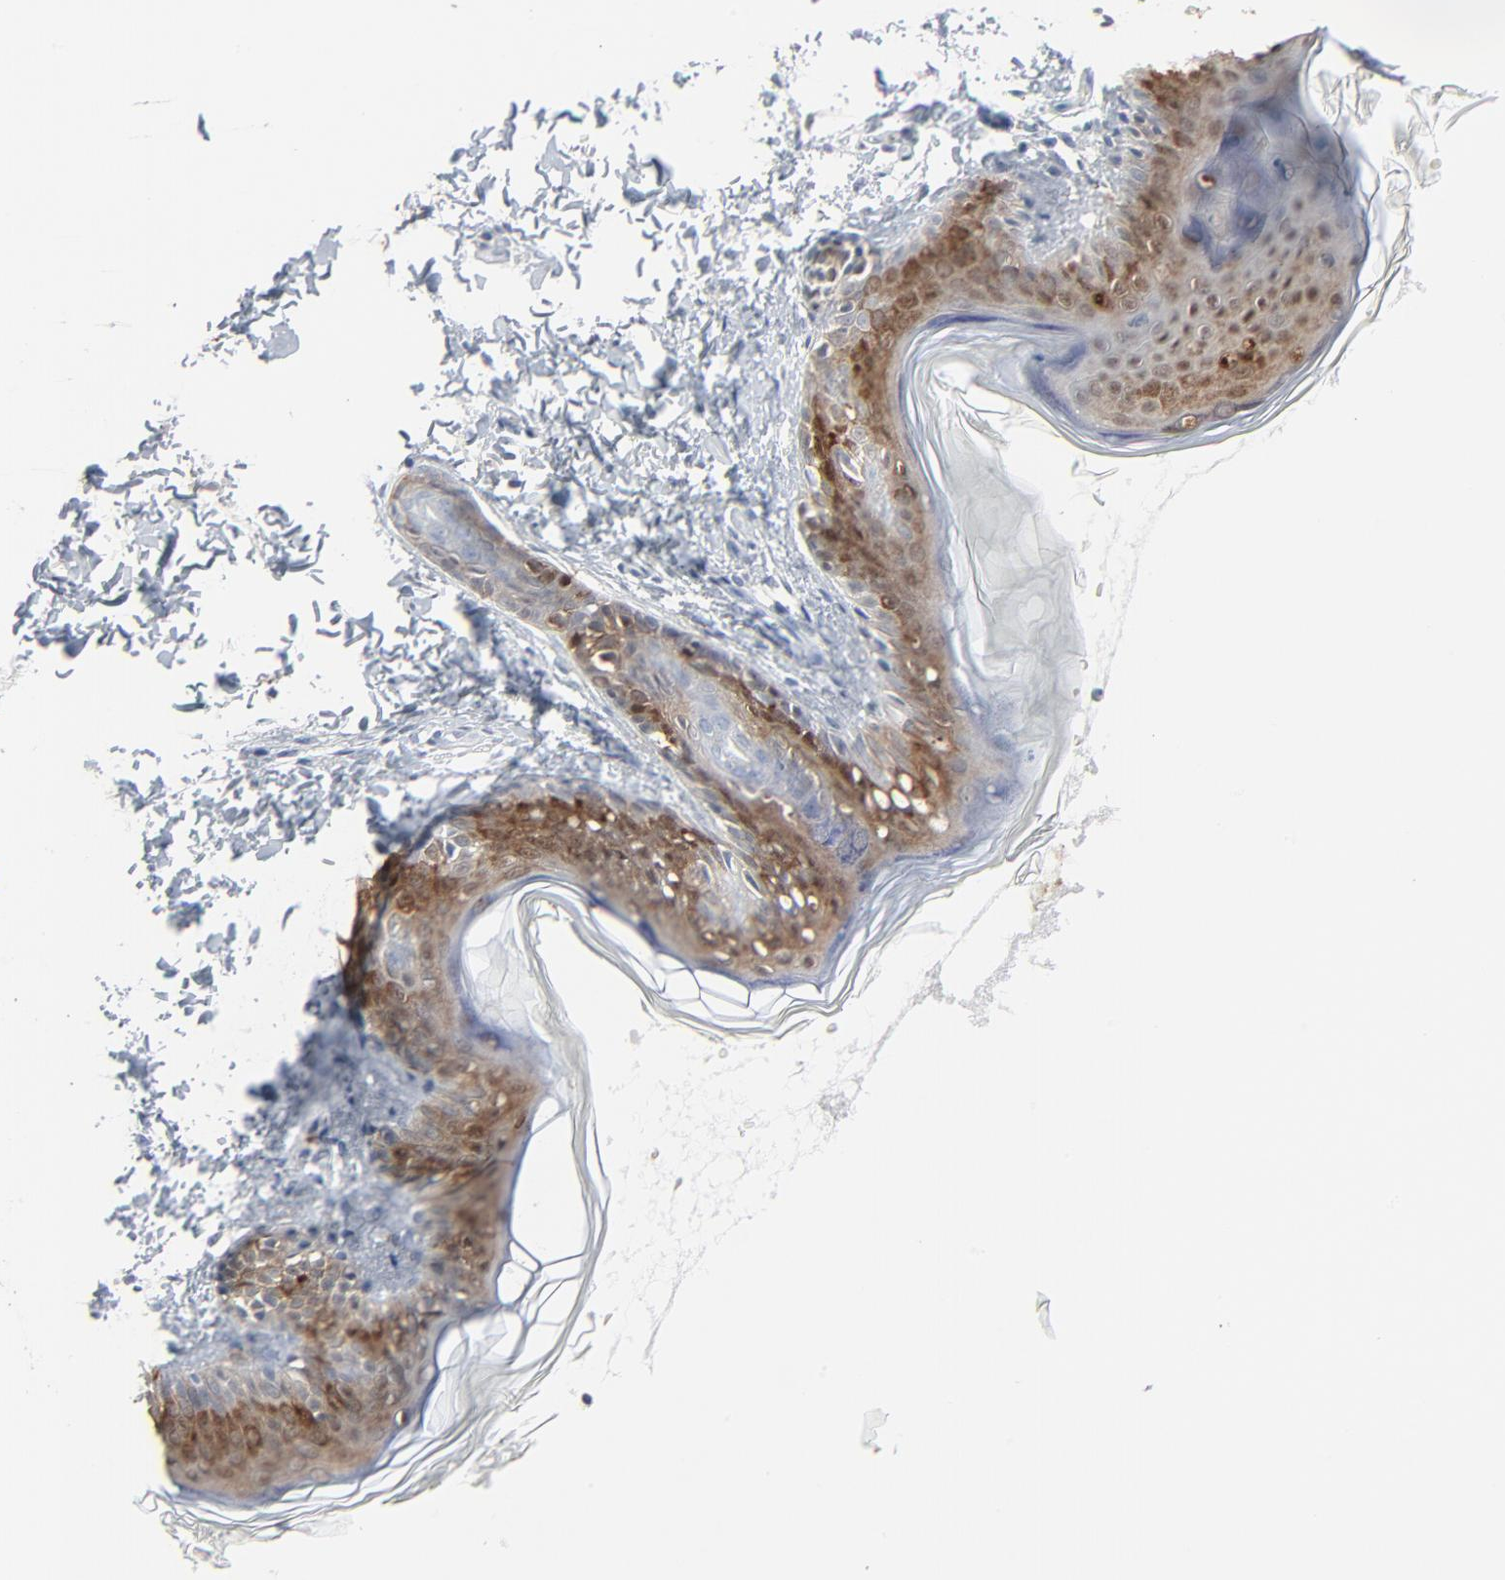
{"staining": {"intensity": "negative", "quantity": "none", "location": "none"}, "tissue": "skin", "cell_type": "Fibroblasts", "image_type": "normal", "snomed": [{"axis": "morphology", "description": "Normal tissue, NOS"}, {"axis": "topography", "description": "Skin"}], "caption": "Photomicrograph shows no significant protein staining in fibroblasts of benign skin. Nuclei are stained in blue.", "gene": "PHGDH", "patient": {"sex": "female", "age": 4}}